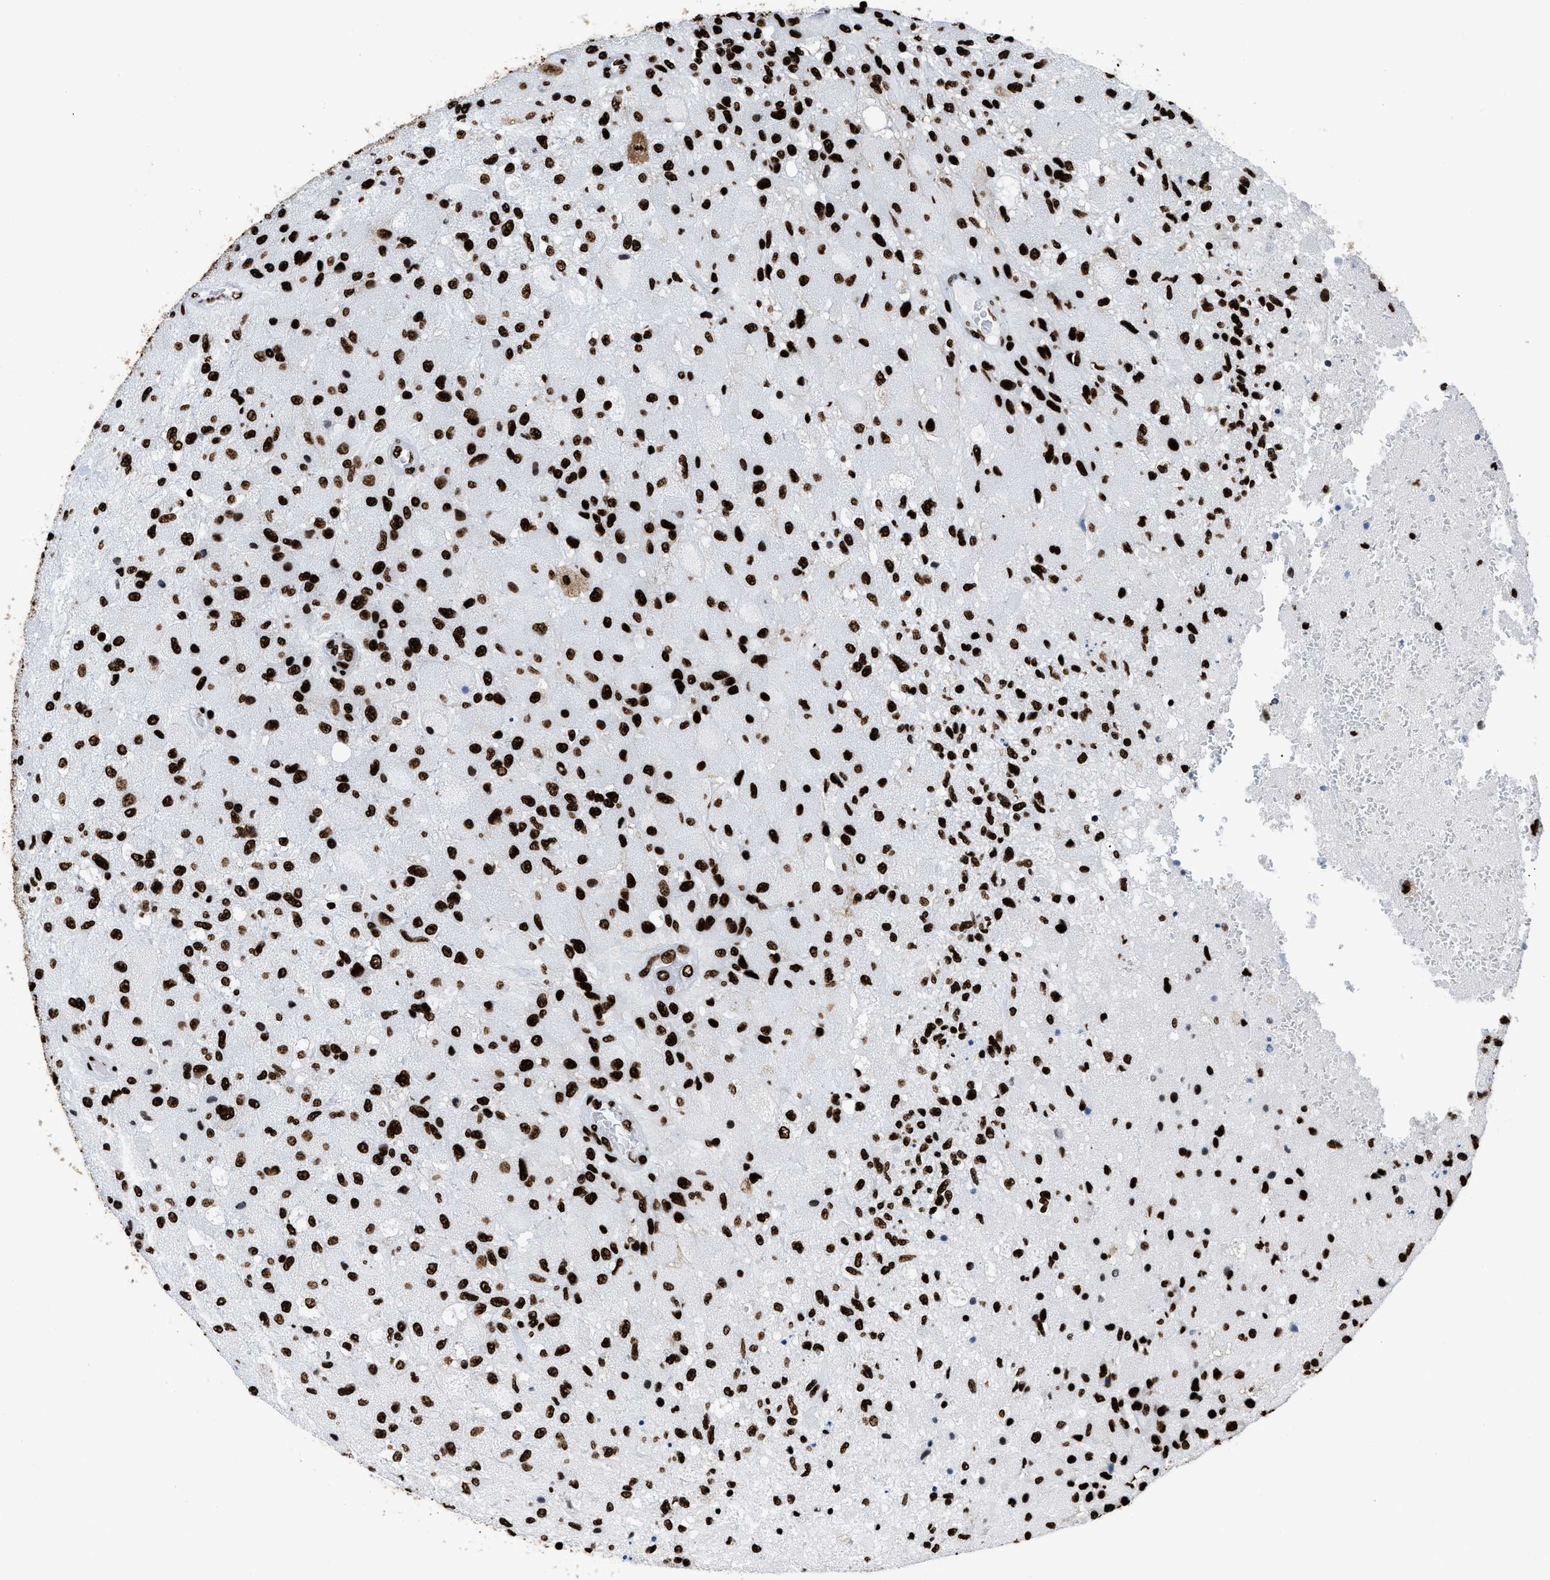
{"staining": {"intensity": "strong", "quantity": ">75%", "location": "nuclear"}, "tissue": "glioma", "cell_type": "Tumor cells", "image_type": "cancer", "snomed": [{"axis": "morphology", "description": "Normal tissue, NOS"}, {"axis": "morphology", "description": "Glioma, malignant, High grade"}, {"axis": "topography", "description": "Cerebral cortex"}], "caption": "Brown immunohistochemical staining in high-grade glioma (malignant) exhibits strong nuclear staining in approximately >75% of tumor cells.", "gene": "HNRNPM", "patient": {"sex": "male", "age": 77}}